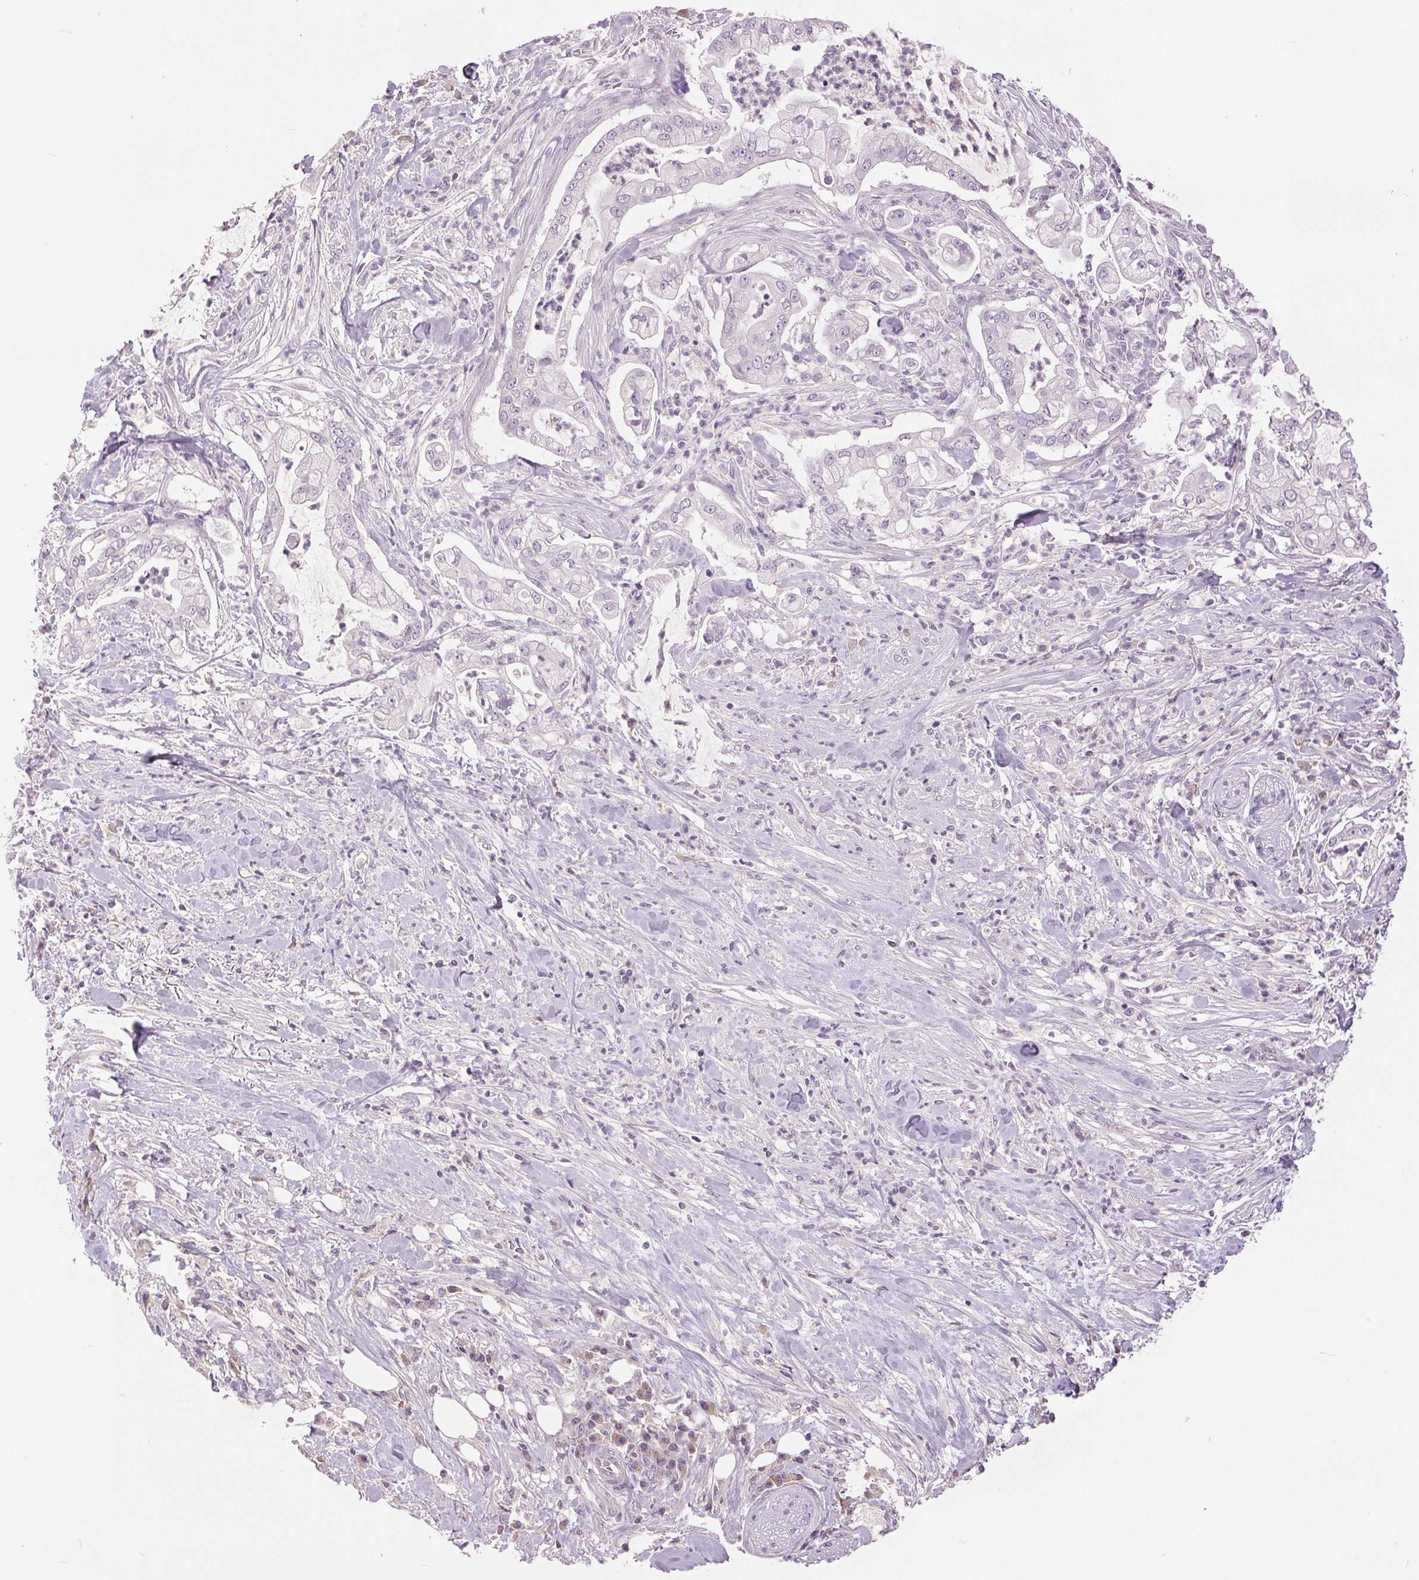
{"staining": {"intensity": "negative", "quantity": "none", "location": "none"}, "tissue": "pancreatic cancer", "cell_type": "Tumor cells", "image_type": "cancer", "snomed": [{"axis": "morphology", "description": "Adenocarcinoma, NOS"}, {"axis": "topography", "description": "Pancreas"}], "caption": "Immunohistochemistry histopathology image of neoplastic tissue: adenocarcinoma (pancreatic) stained with DAB (3,3'-diaminobenzidine) shows no significant protein expression in tumor cells.", "gene": "FXYD4", "patient": {"sex": "female", "age": 69}}